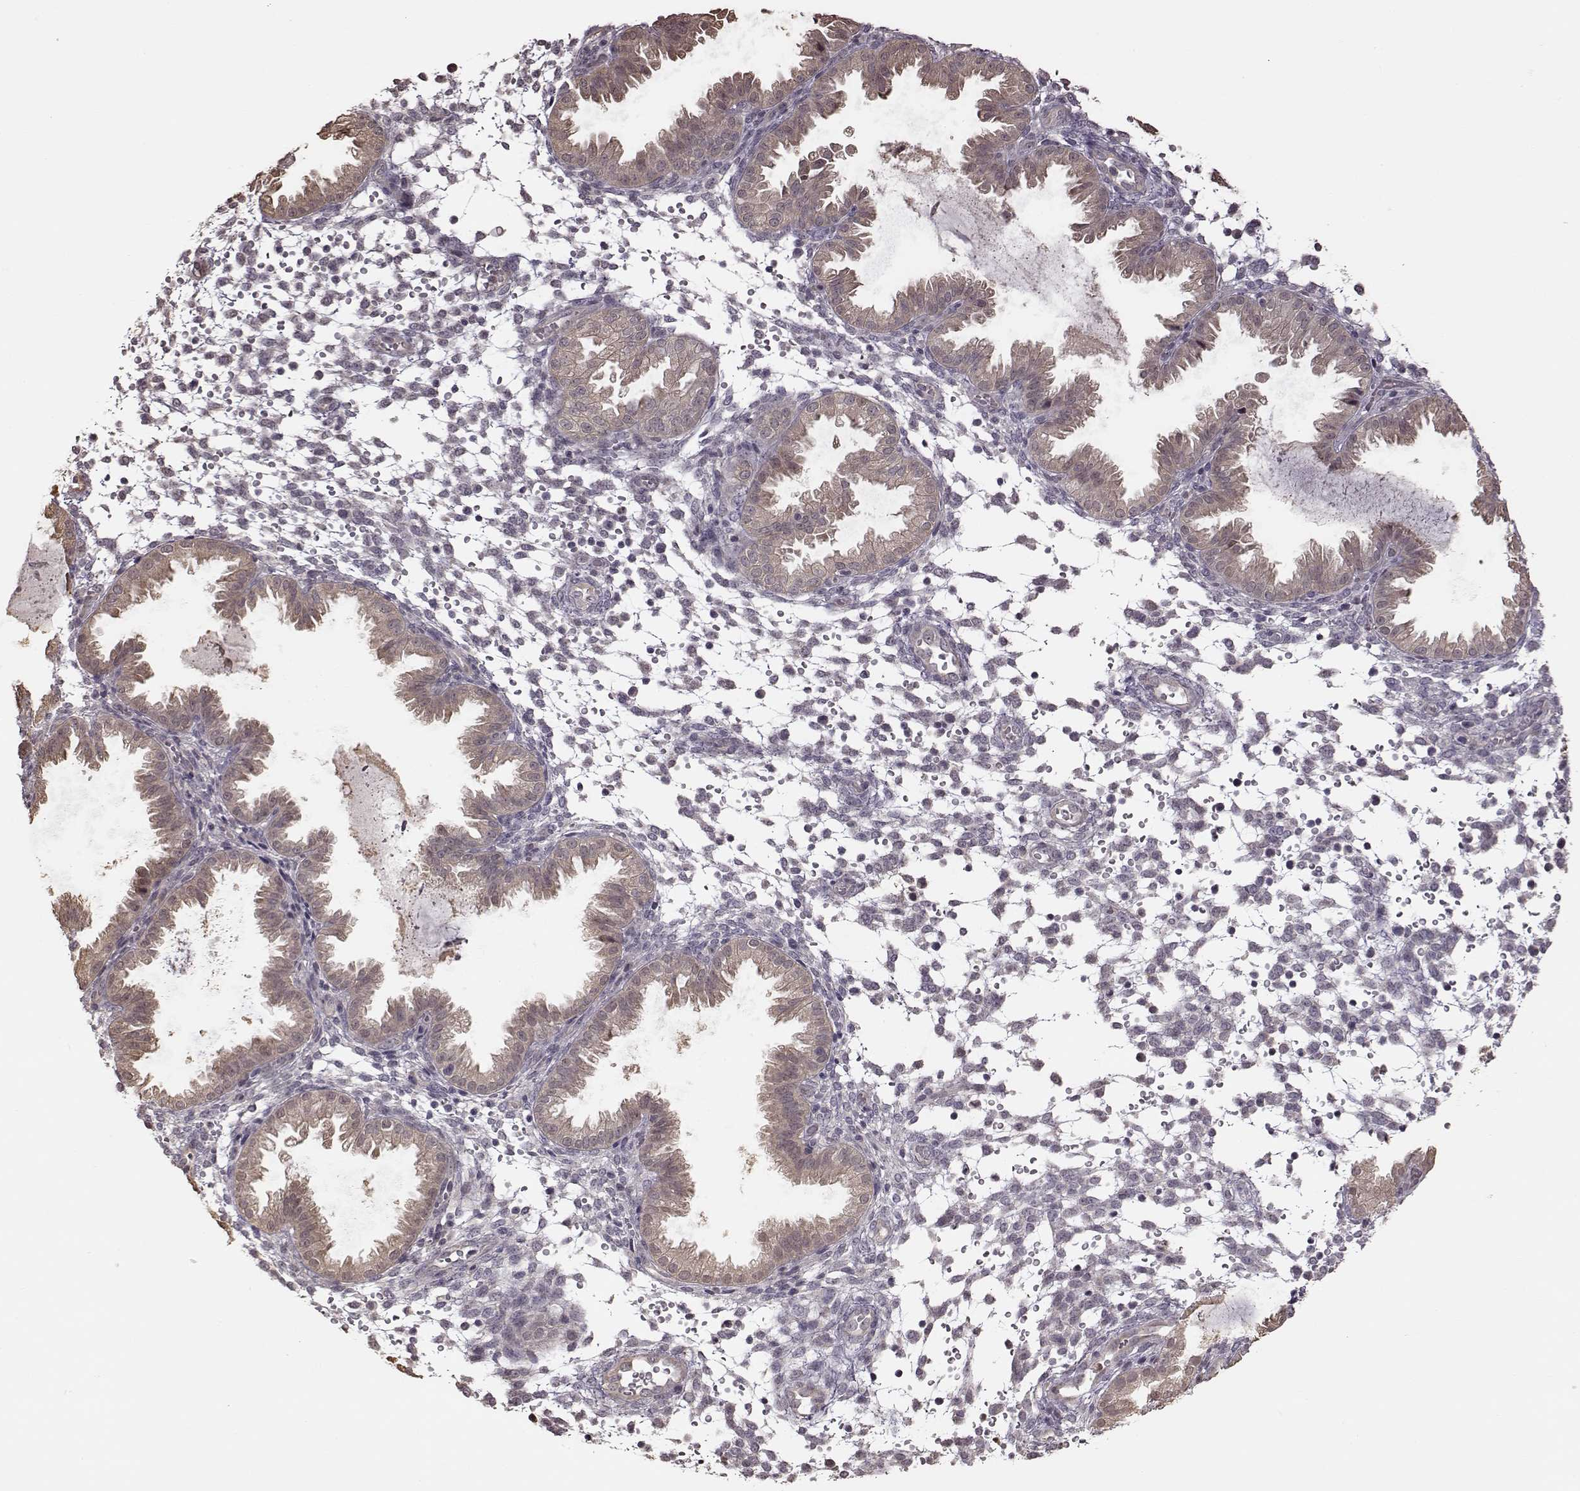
{"staining": {"intensity": "negative", "quantity": "none", "location": "none"}, "tissue": "endometrium", "cell_type": "Cells in endometrial stroma", "image_type": "normal", "snomed": [{"axis": "morphology", "description": "Normal tissue, NOS"}, {"axis": "topography", "description": "Endometrium"}], "caption": "Cells in endometrial stroma show no significant protein positivity in benign endometrium. (DAB immunohistochemistry (IHC) visualized using brightfield microscopy, high magnification).", "gene": "CRB1", "patient": {"sex": "female", "age": 33}}